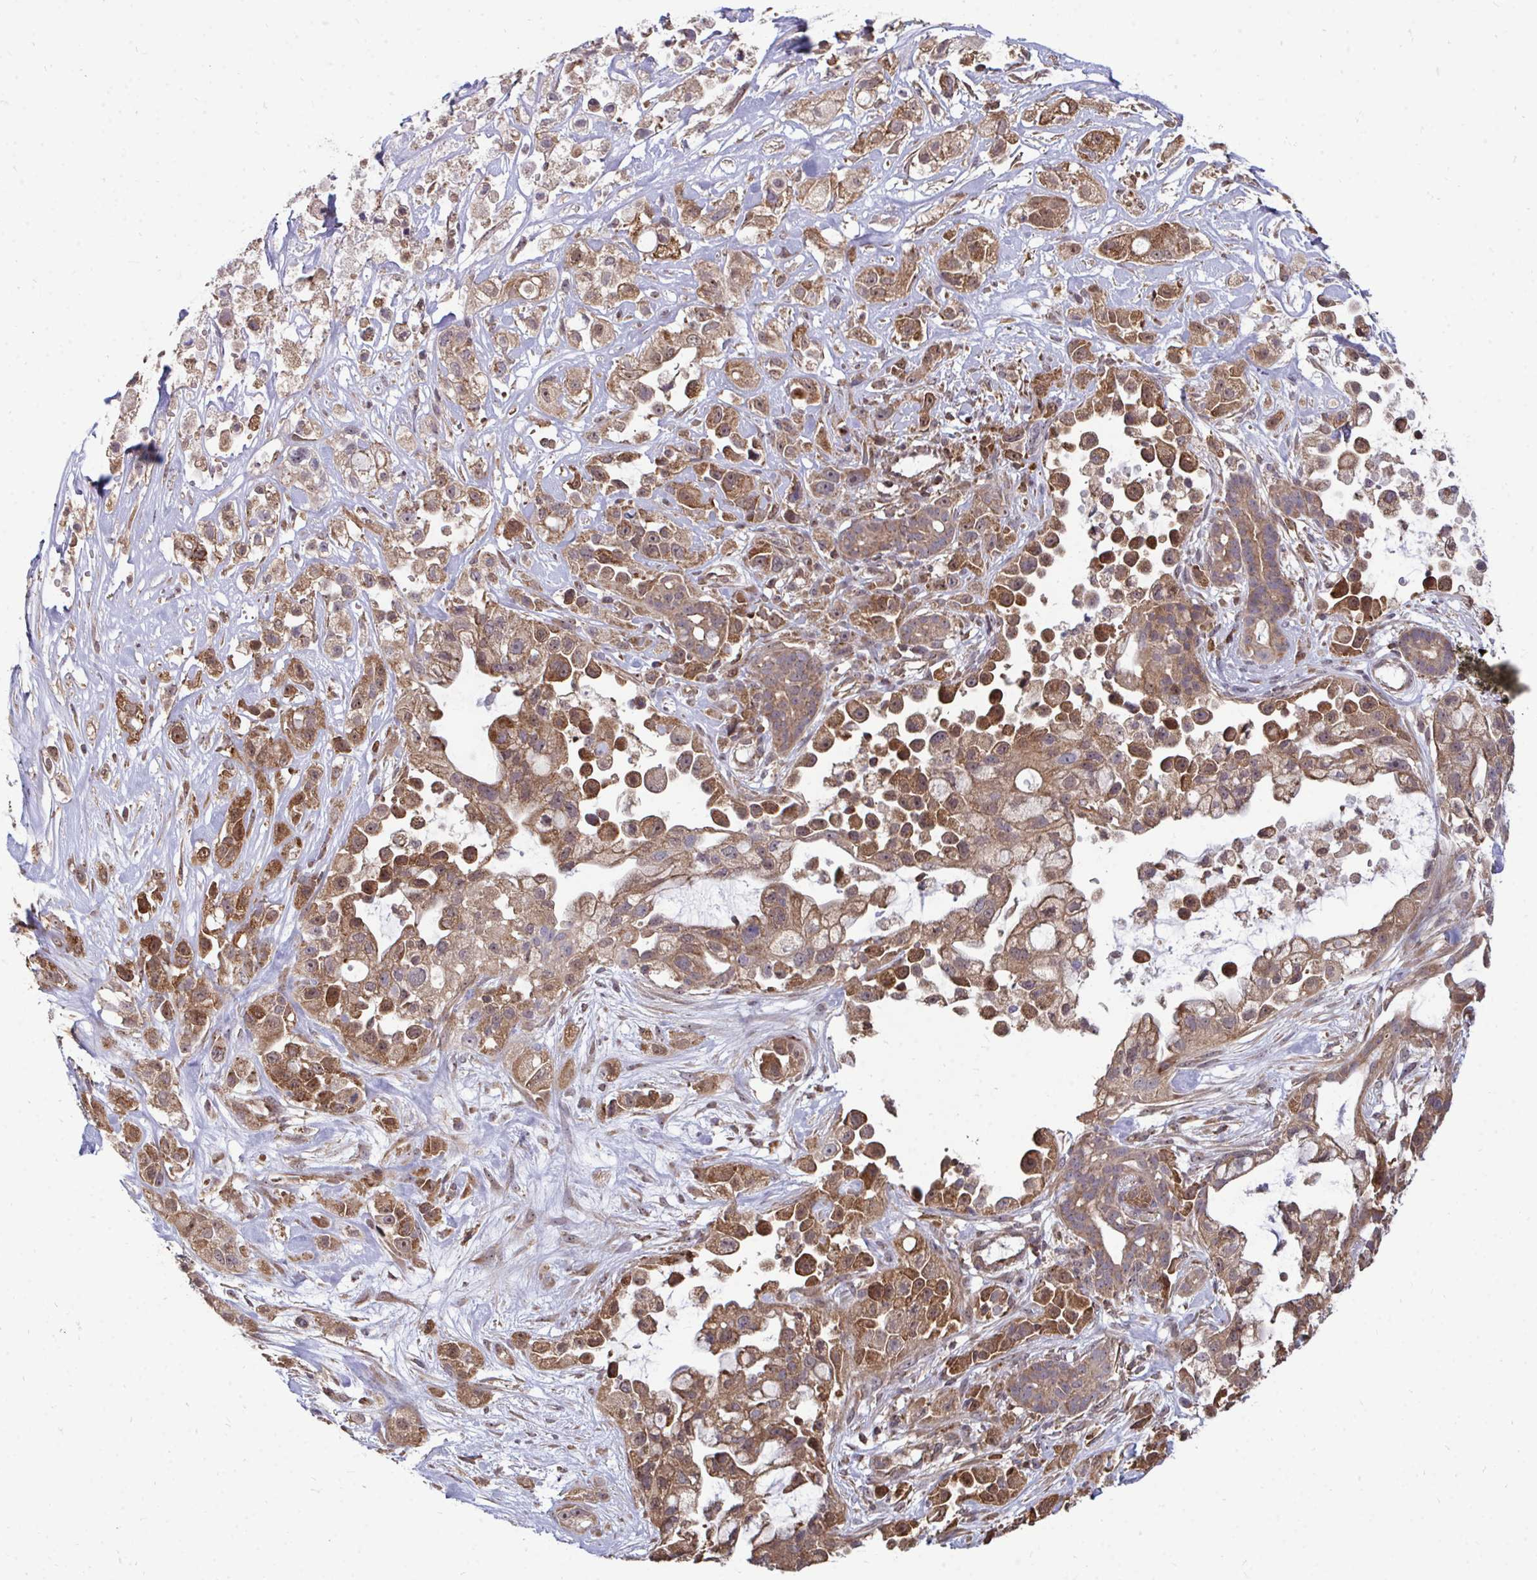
{"staining": {"intensity": "moderate", "quantity": ">75%", "location": "cytoplasmic/membranous"}, "tissue": "pancreatic cancer", "cell_type": "Tumor cells", "image_type": "cancer", "snomed": [{"axis": "morphology", "description": "Adenocarcinoma, NOS"}, {"axis": "topography", "description": "Pancreas"}], "caption": "Protein staining shows moderate cytoplasmic/membranous staining in approximately >75% of tumor cells in pancreatic cancer (adenocarcinoma).", "gene": "DNAJA2", "patient": {"sex": "male", "age": 44}}